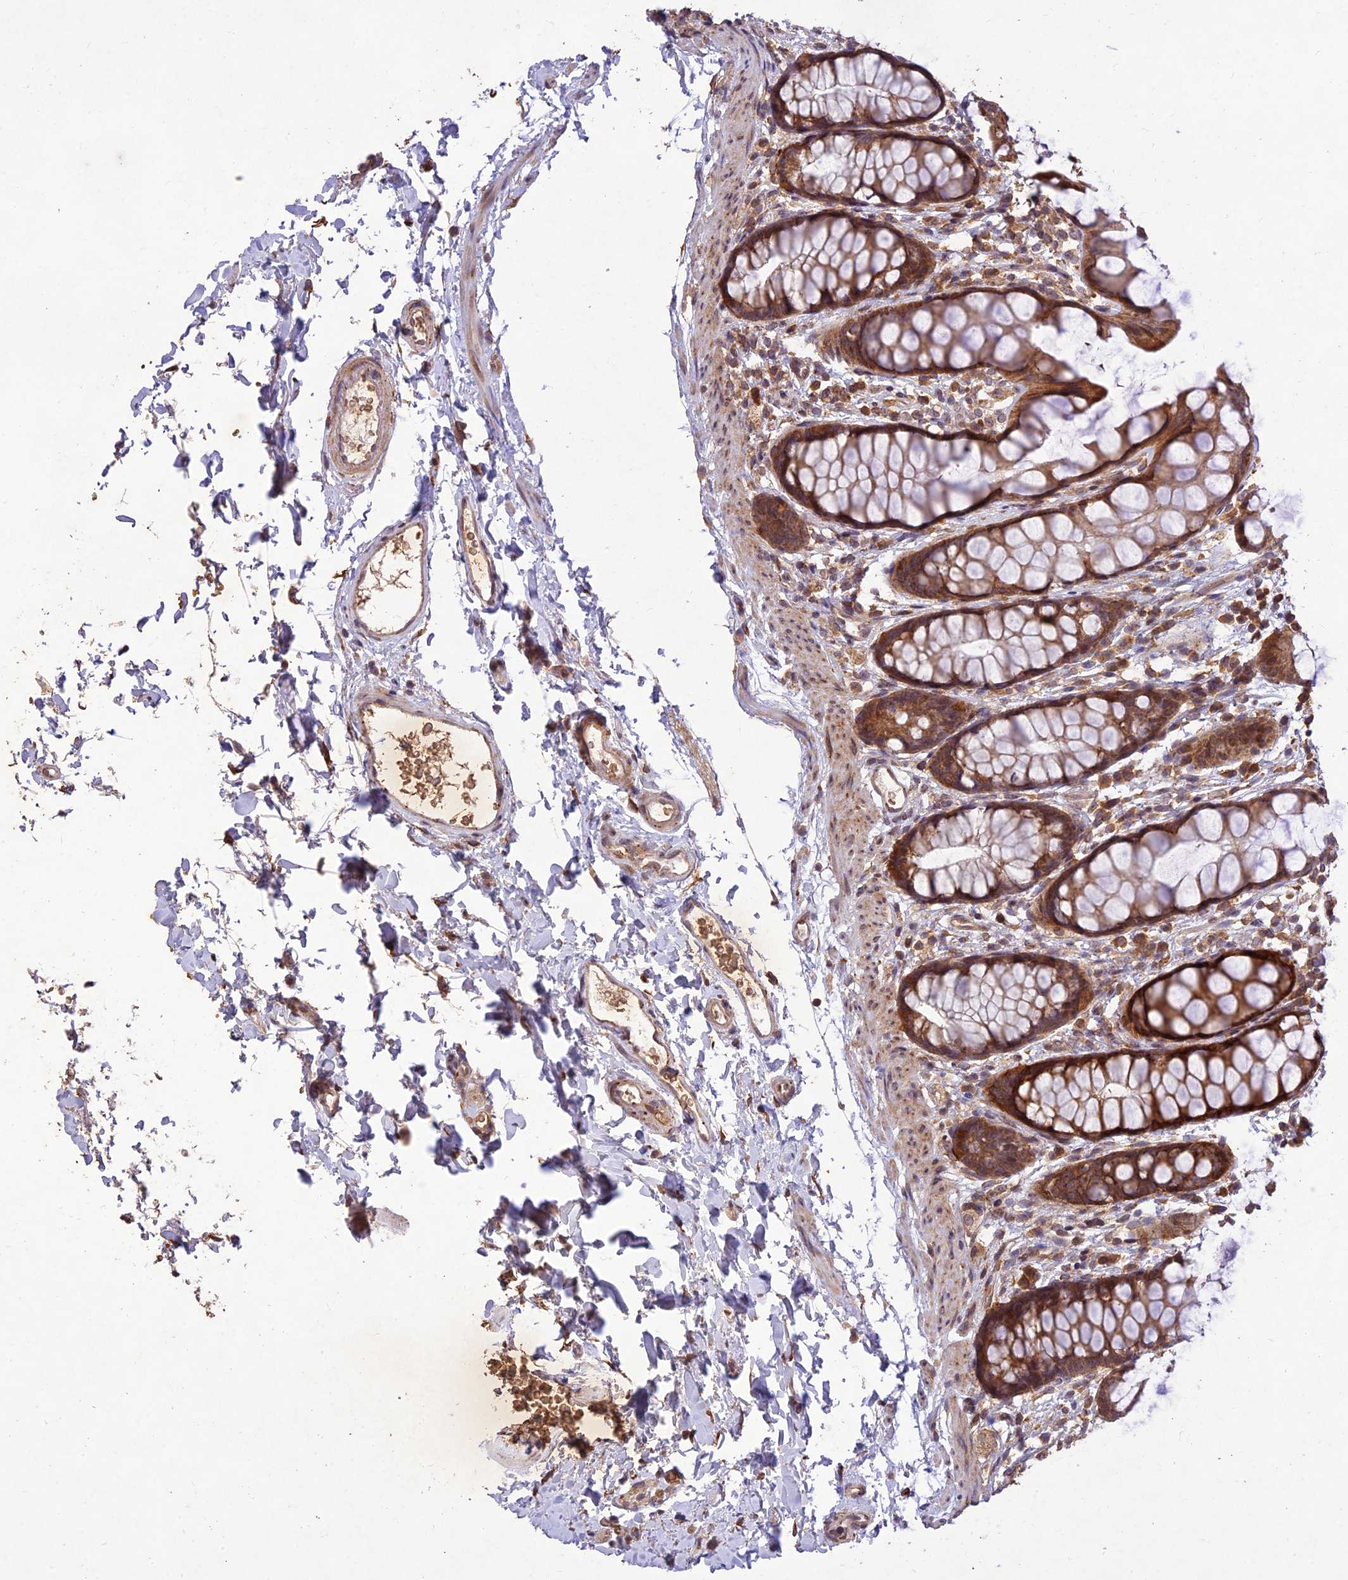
{"staining": {"intensity": "strong", "quantity": "25%-75%", "location": "cytoplasmic/membranous"}, "tissue": "rectum", "cell_type": "Glandular cells", "image_type": "normal", "snomed": [{"axis": "morphology", "description": "Normal tissue, NOS"}, {"axis": "topography", "description": "Rectum"}], "caption": "Brown immunohistochemical staining in unremarkable human rectum exhibits strong cytoplasmic/membranous staining in about 25%-75% of glandular cells.", "gene": "PPP1R11", "patient": {"sex": "female", "age": 65}}